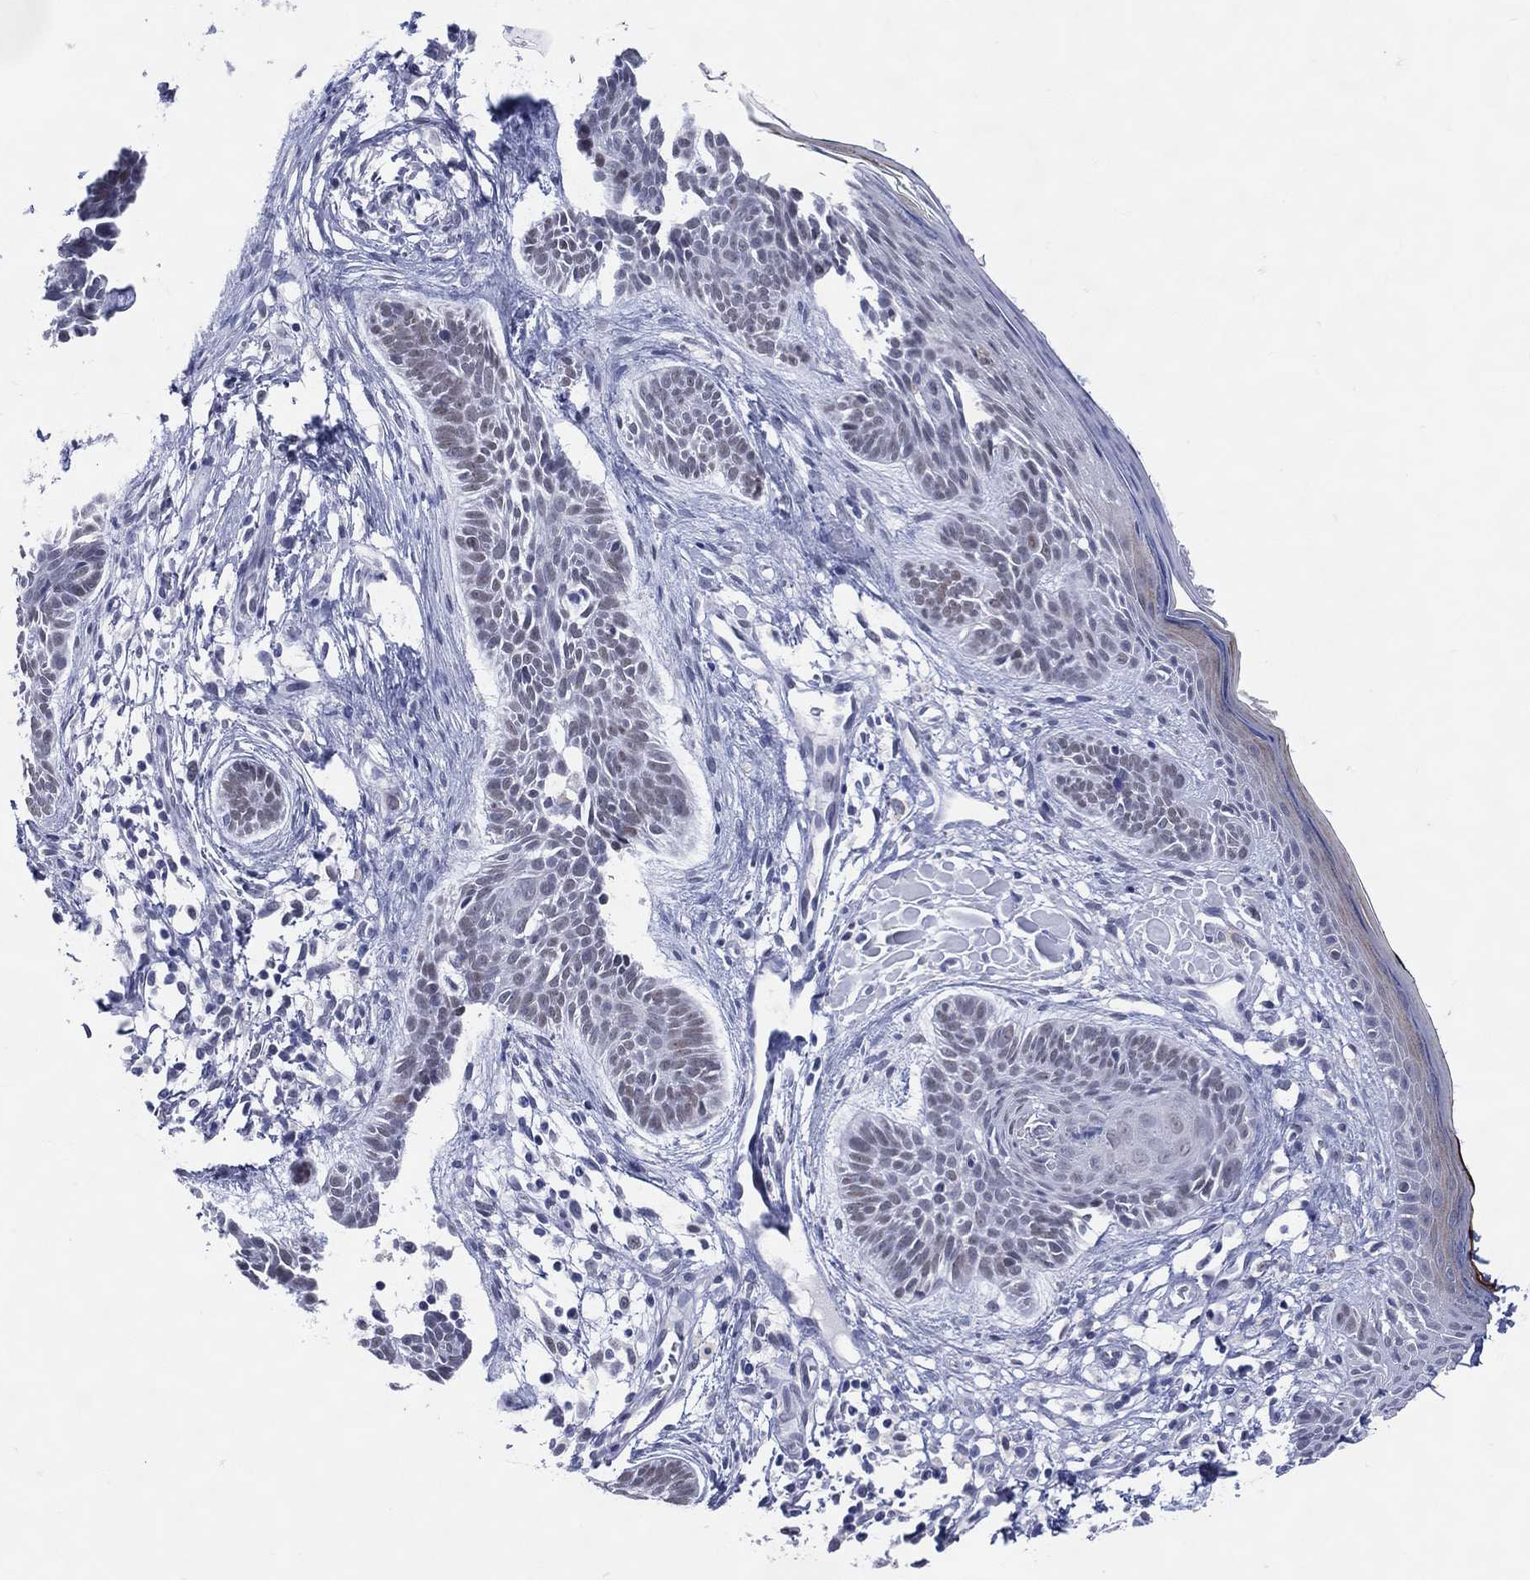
{"staining": {"intensity": "negative", "quantity": "none", "location": "none"}, "tissue": "skin cancer", "cell_type": "Tumor cells", "image_type": "cancer", "snomed": [{"axis": "morphology", "description": "Basal cell carcinoma"}, {"axis": "topography", "description": "Skin"}], "caption": "Immunohistochemistry image of neoplastic tissue: human basal cell carcinoma (skin) stained with DAB demonstrates no significant protein expression in tumor cells.", "gene": "CFAP58", "patient": {"sex": "male", "age": 85}}